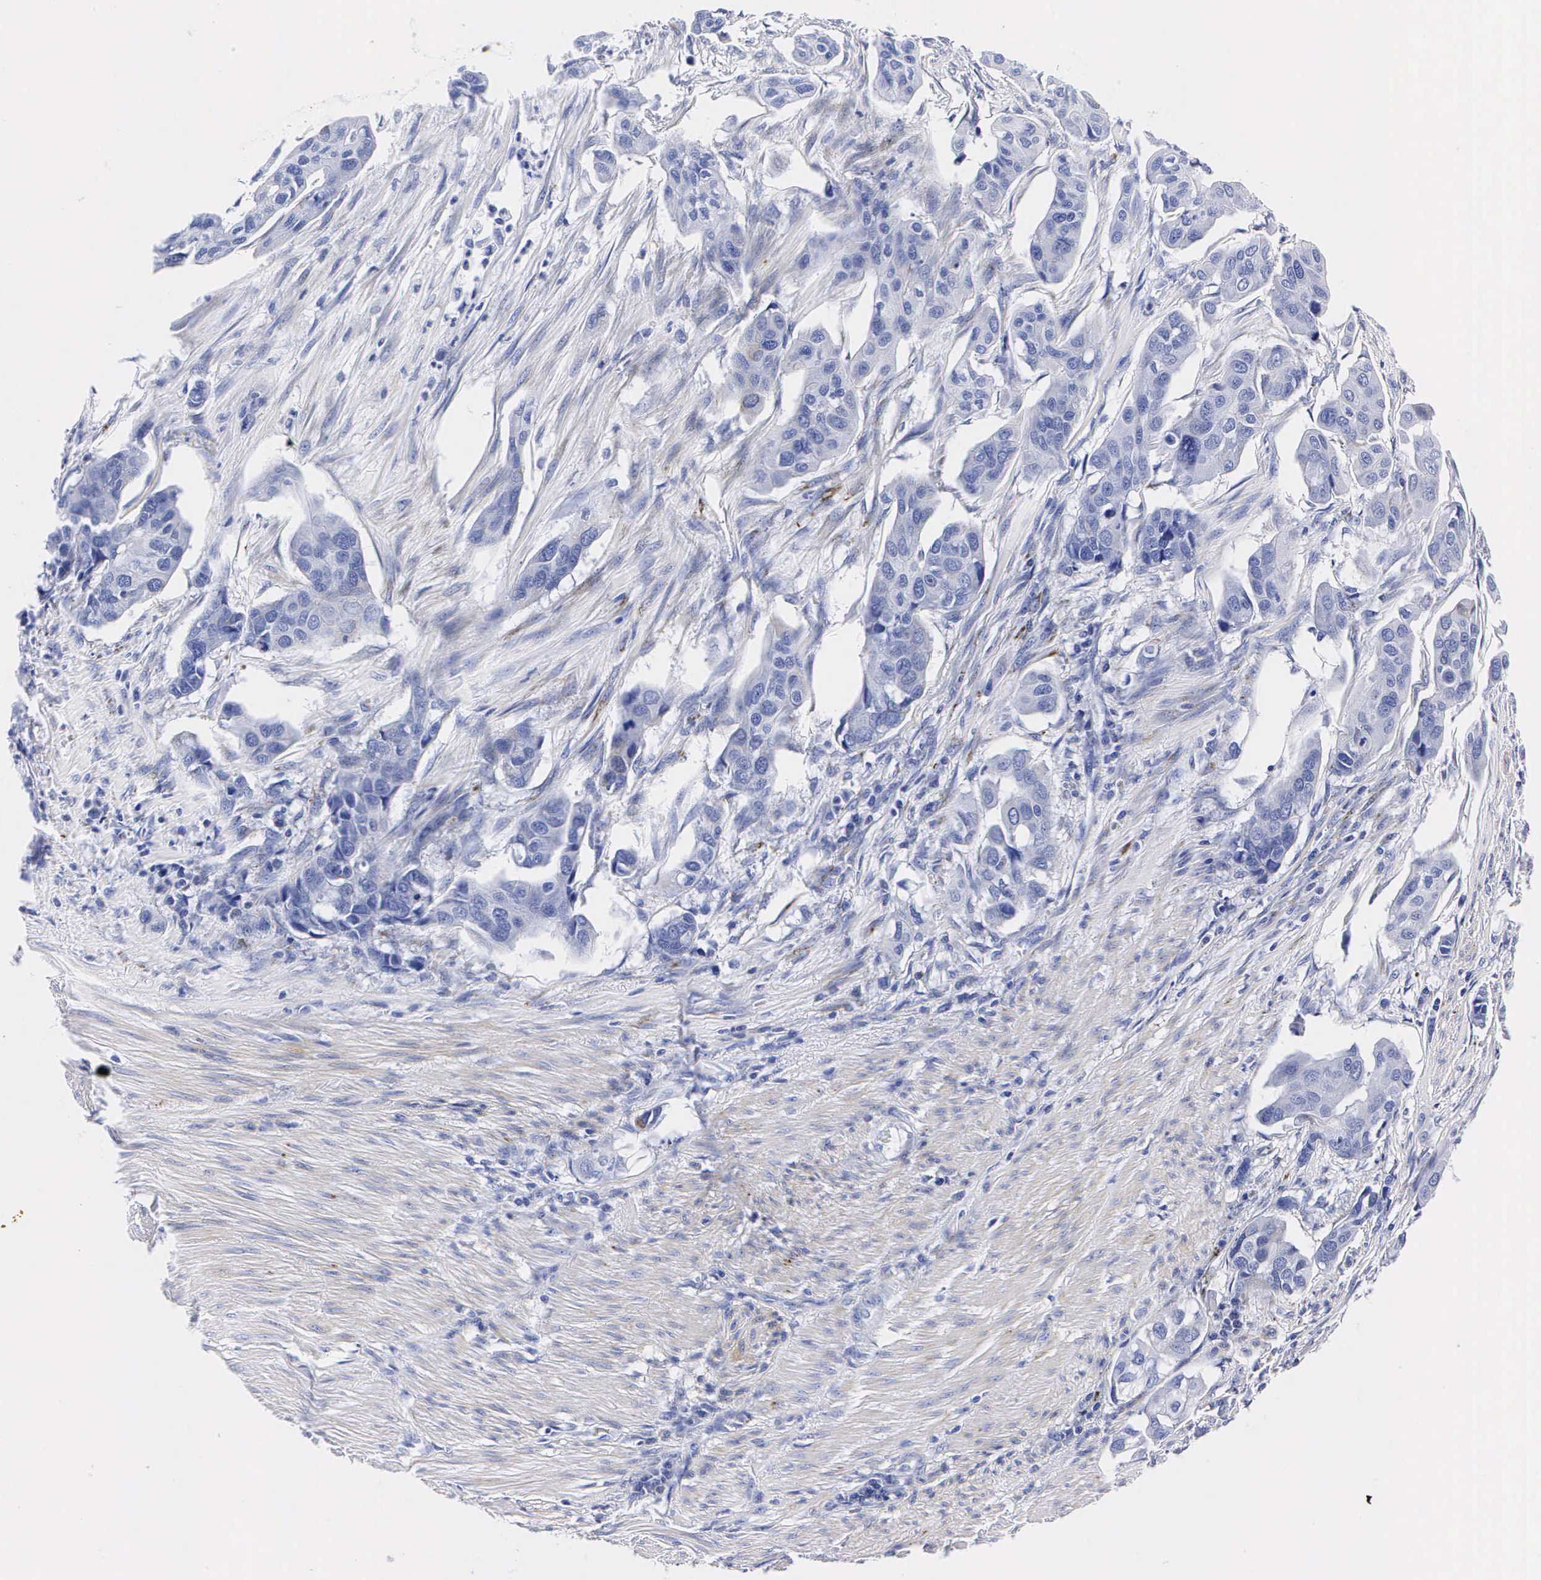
{"staining": {"intensity": "negative", "quantity": "none", "location": "none"}, "tissue": "urothelial cancer", "cell_type": "Tumor cells", "image_type": "cancer", "snomed": [{"axis": "morphology", "description": "Adenocarcinoma, NOS"}, {"axis": "topography", "description": "Urinary bladder"}], "caption": "Immunohistochemistry (IHC) of human adenocarcinoma demonstrates no expression in tumor cells.", "gene": "ENO2", "patient": {"sex": "male", "age": 61}}